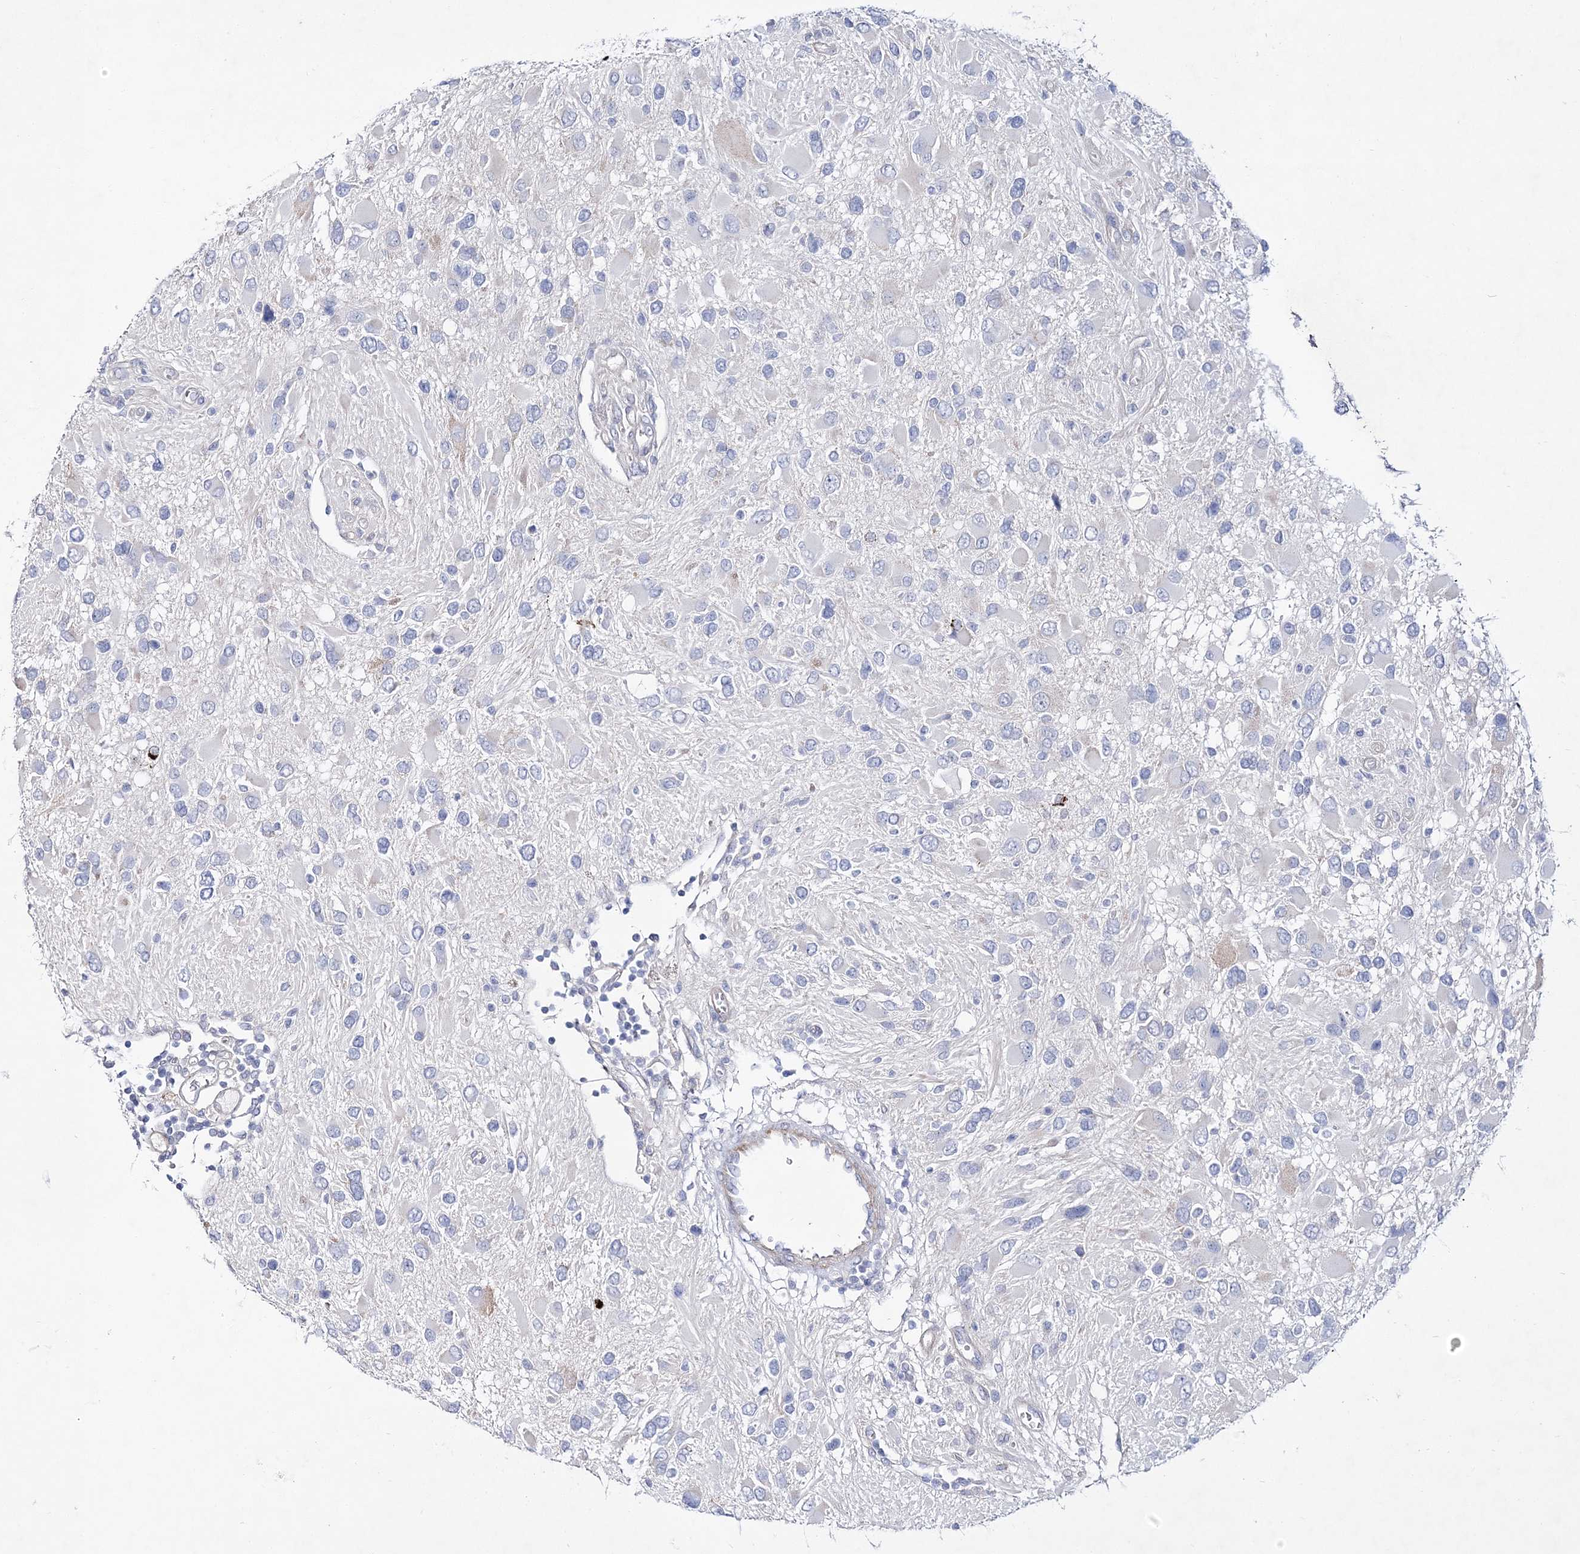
{"staining": {"intensity": "negative", "quantity": "none", "location": "none"}, "tissue": "glioma", "cell_type": "Tumor cells", "image_type": "cancer", "snomed": [{"axis": "morphology", "description": "Glioma, malignant, High grade"}, {"axis": "topography", "description": "Brain"}], "caption": "An immunohistochemistry micrograph of glioma is shown. There is no staining in tumor cells of glioma.", "gene": "ANO1", "patient": {"sex": "male", "age": 53}}